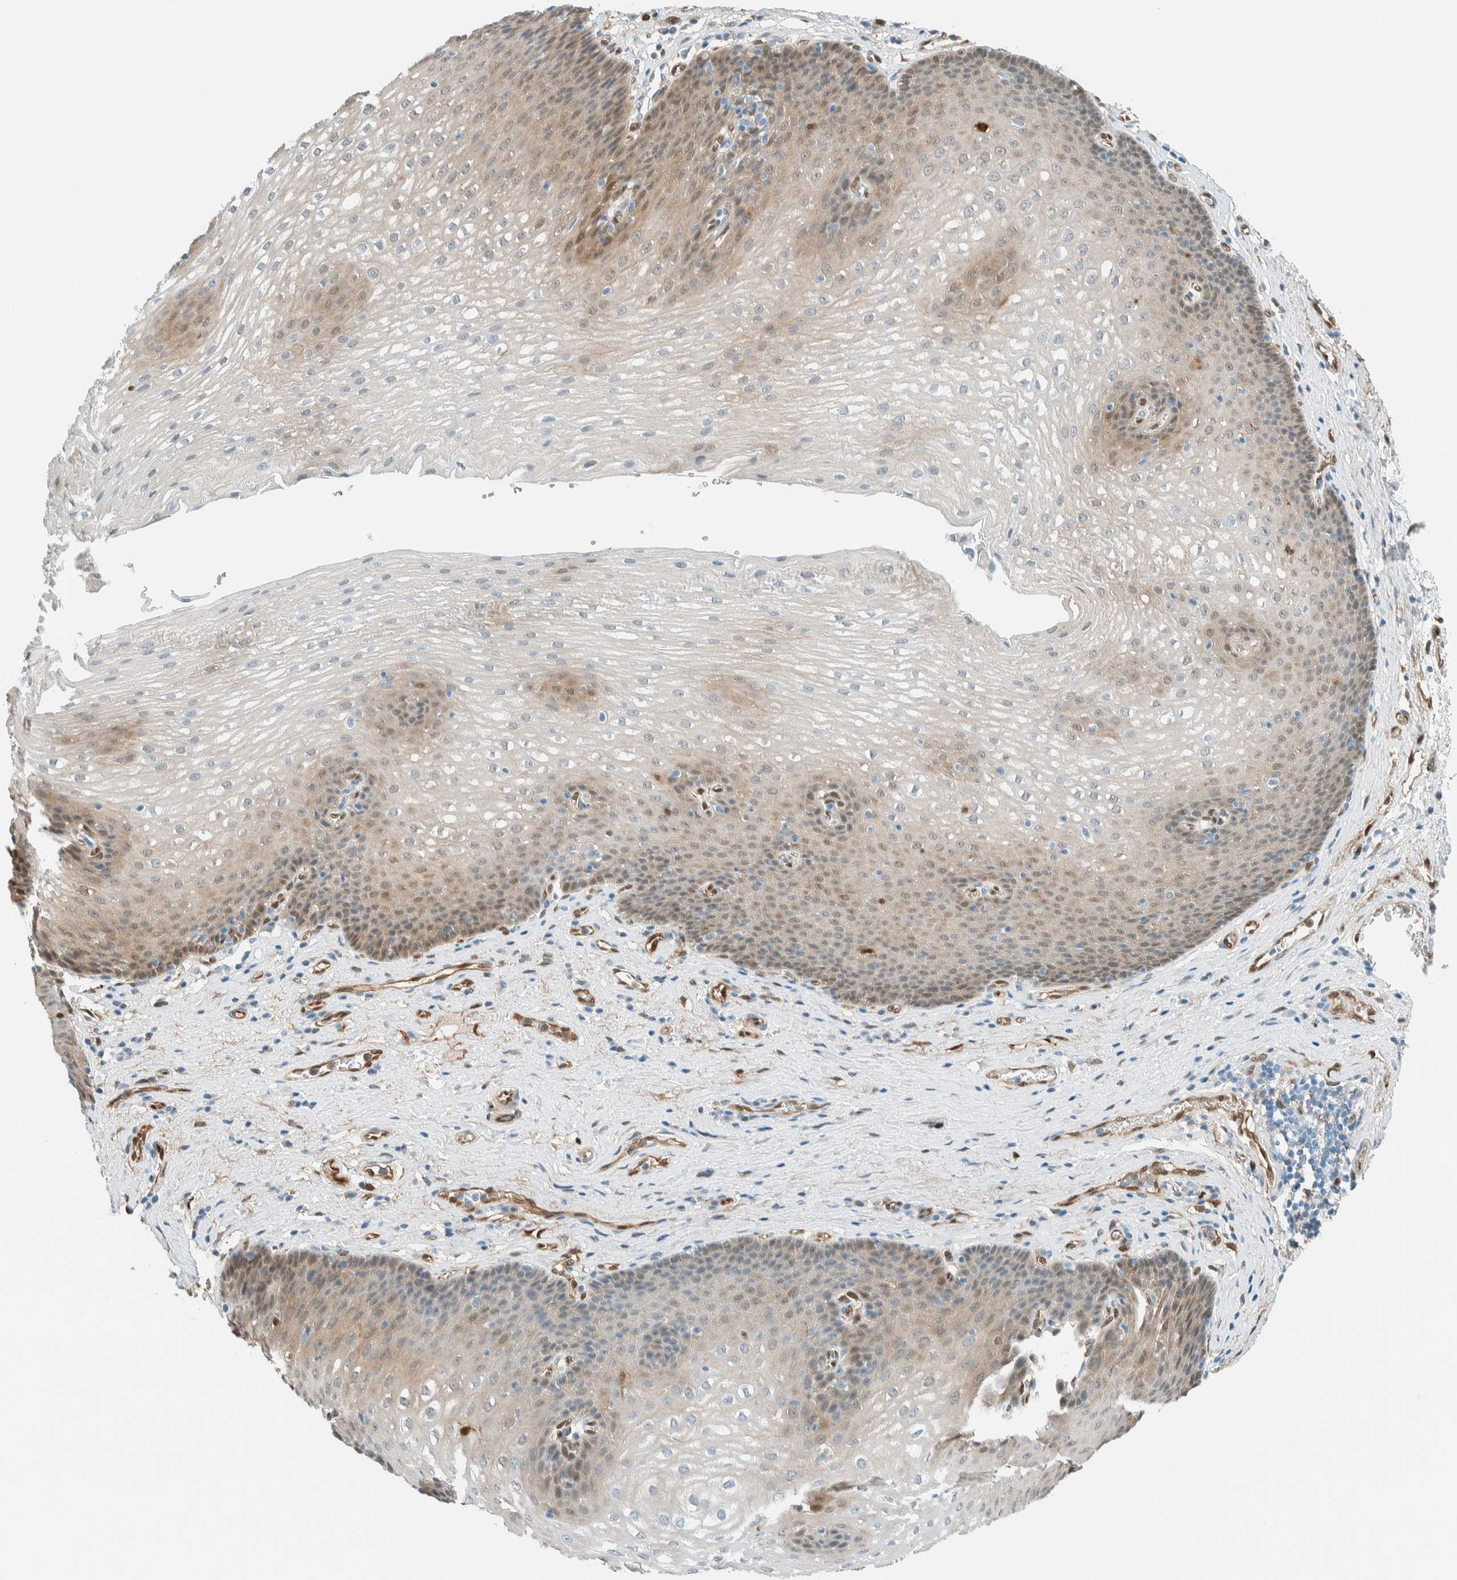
{"staining": {"intensity": "moderate", "quantity": "<25%", "location": "cytoplasmic/membranous,nuclear"}, "tissue": "esophagus", "cell_type": "Squamous epithelial cells", "image_type": "normal", "snomed": [{"axis": "morphology", "description": "Normal tissue, NOS"}, {"axis": "topography", "description": "Esophagus"}], "caption": "A brown stain highlights moderate cytoplasmic/membranous,nuclear positivity of a protein in squamous epithelial cells of normal esophagus.", "gene": "NXN", "patient": {"sex": "male", "age": 48}}